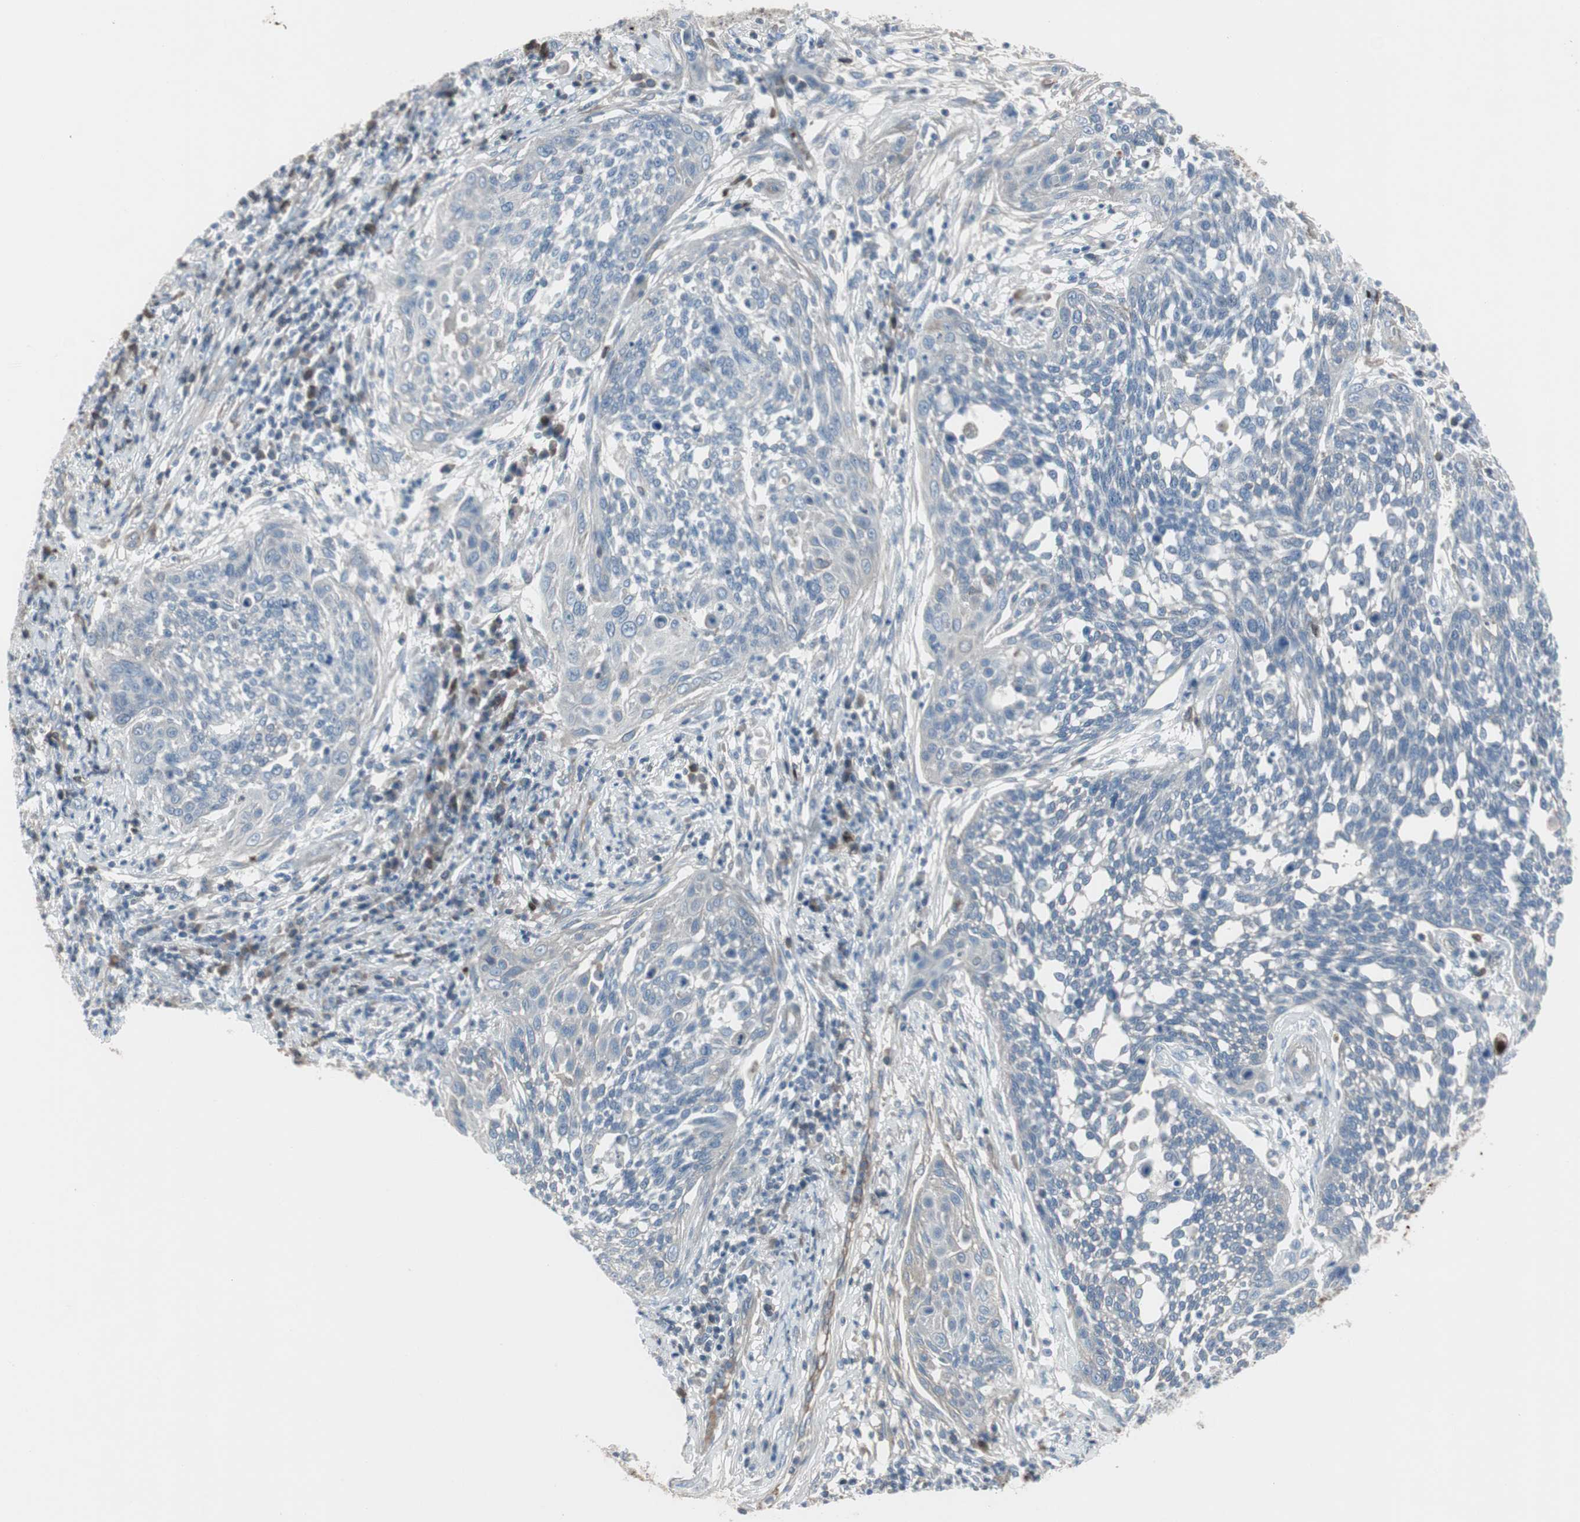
{"staining": {"intensity": "negative", "quantity": "none", "location": "none"}, "tissue": "cervical cancer", "cell_type": "Tumor cells", "image_type": "cancer", "snomed": [{"axis": "morphology", "description": "Squamous cell carcinoma, NOS"}, {"axis": "topography", "description": "Cervix"}], "caption": "A high-resolution photomicrograph shows immunohistochemistry staining of cervical cancer, which shows no significant expression in tumor cells.", "gene": "PIGR", "patient": {"sex": "female", "age": 34}}